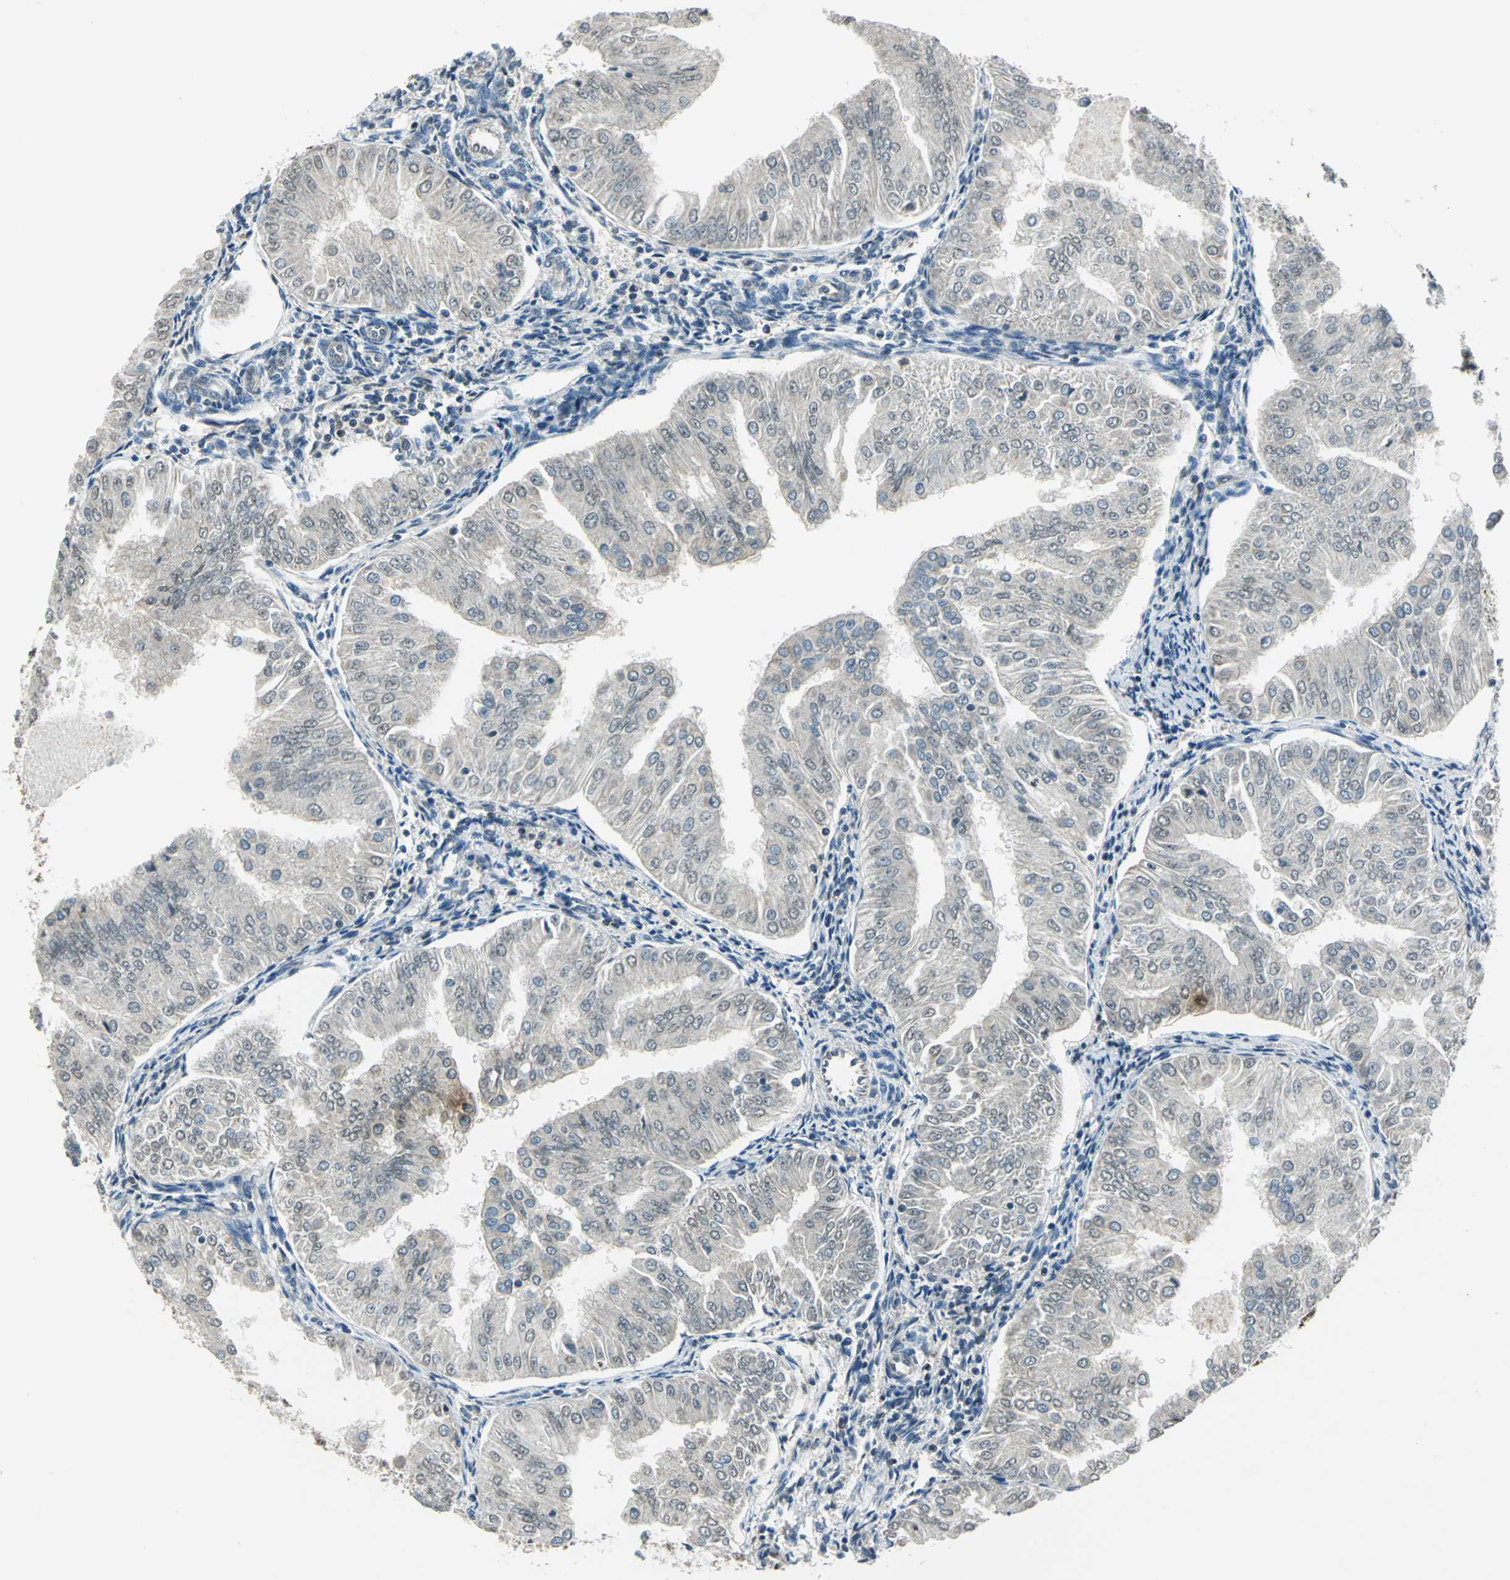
{"staining": {"intensity": "negative", "quantity": "none", "location": "none"}, "tissue": "endometrial cancer", "cell_type": "Tumor cells", "image_type": "cancer", "snomed": [{"axis": "morphology", "description": "Adenocarcinoma, NOS"}, {"axis": "topography", "description": "Endometrium"}], "caption": "An IHC image of endometrial cancer is shown. There is no staining in tumor cells of endometrial cancer.", "gene": "NUDT2", "patient": {"sex": "female", "age": 53}}